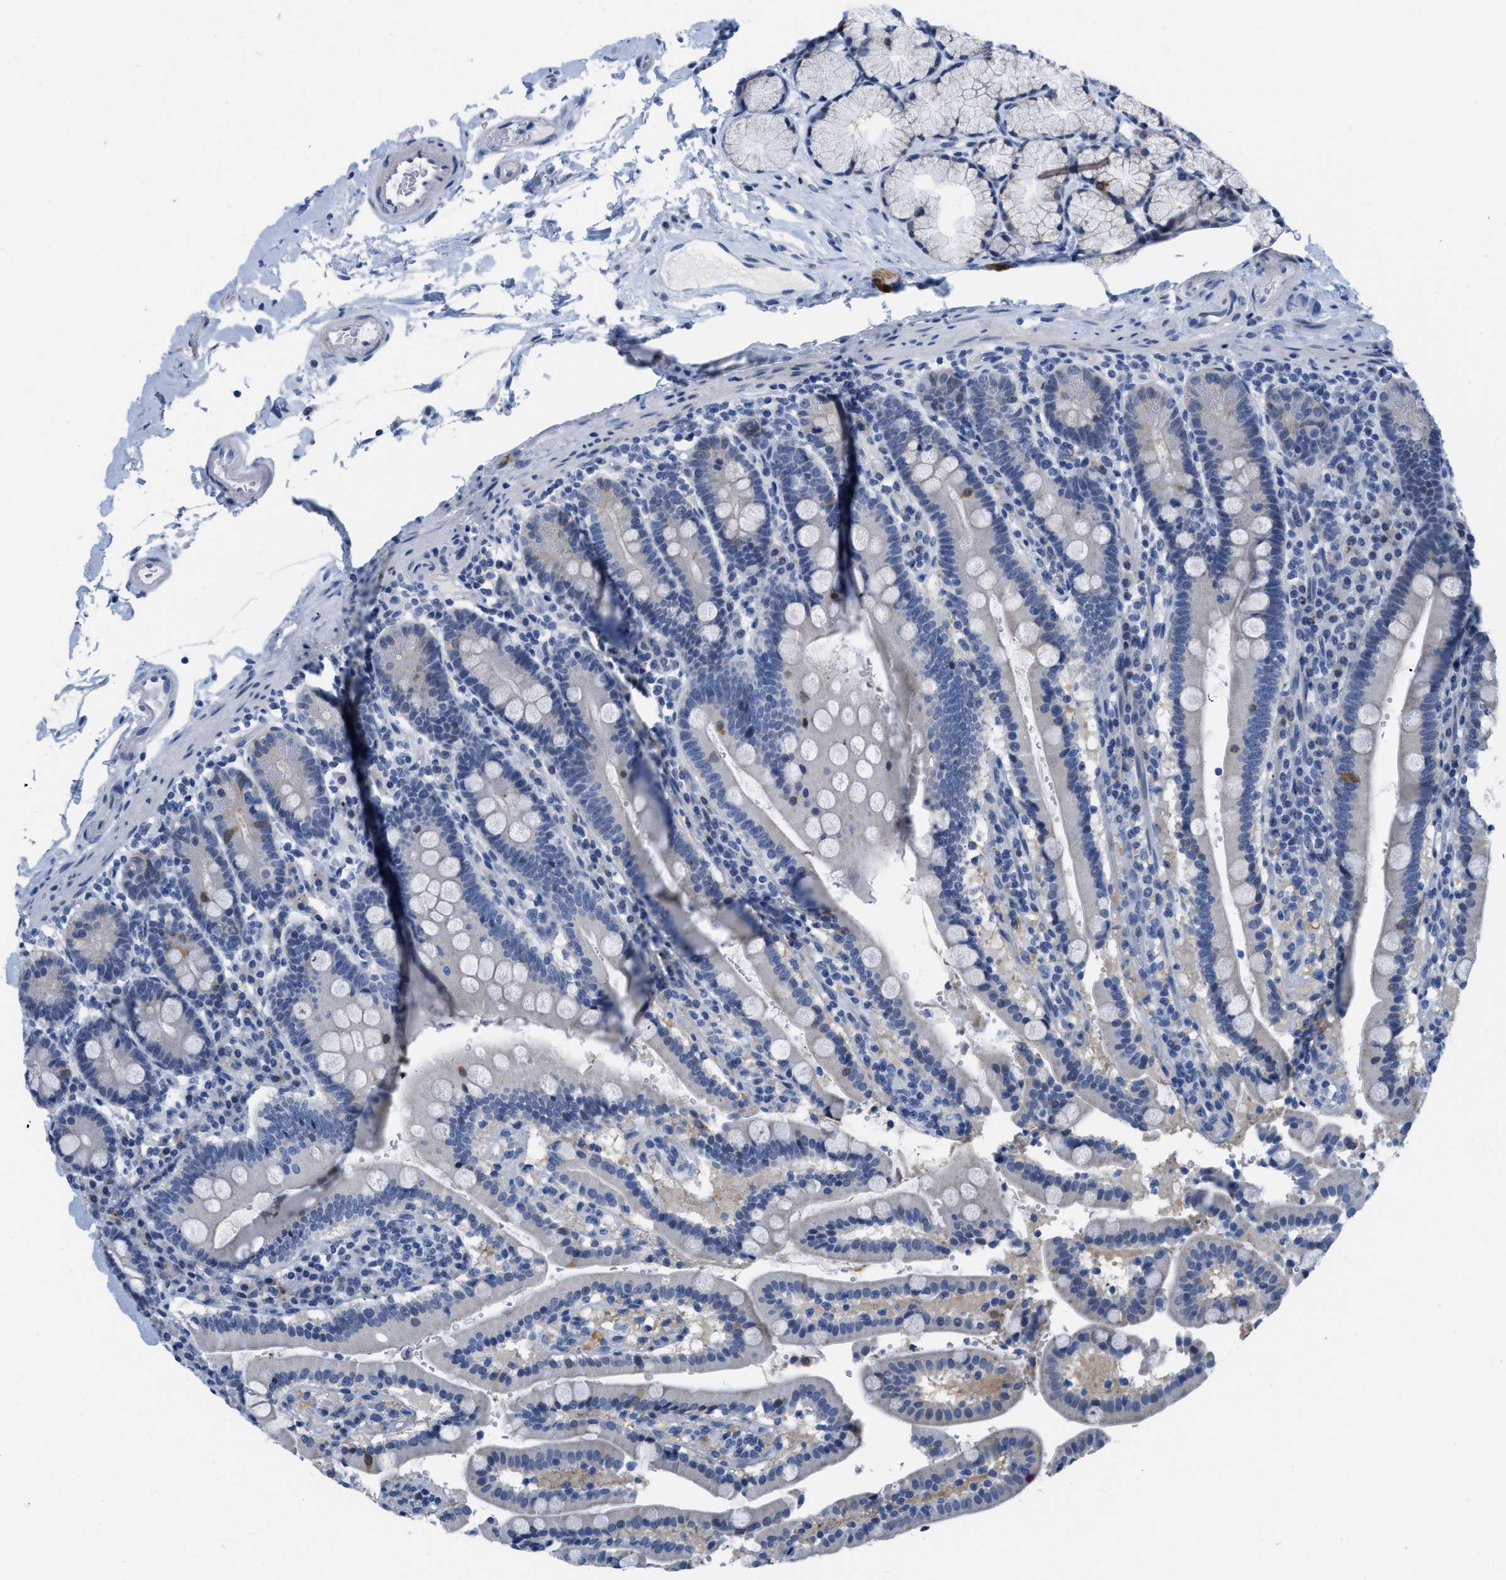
{"staining": {"intensity": "moderate", "quantity": "<25%", "location": "cytoplasmic/membranous"}, "tissue": "duodenum", "cell_type": "Glandular cells", "image_type": "normal", "snomed": [{"axis": "morphology", "description": "Normal tissue, NOS"}, {"axis": "topography", "description": "Small intestine, NOS"}], "caption": "Moderate cytoplasmic/membranous expression is identified in about <25% of glandular cells in normal duodenum. Using DAB (3,3'-diaminobenzidine) (brown) and hematoxylin (blue) stains, captured at high magnification using brightfield microscopy.", "gene": "CRYM", "patient": {"sex": "female", "age": 71}}